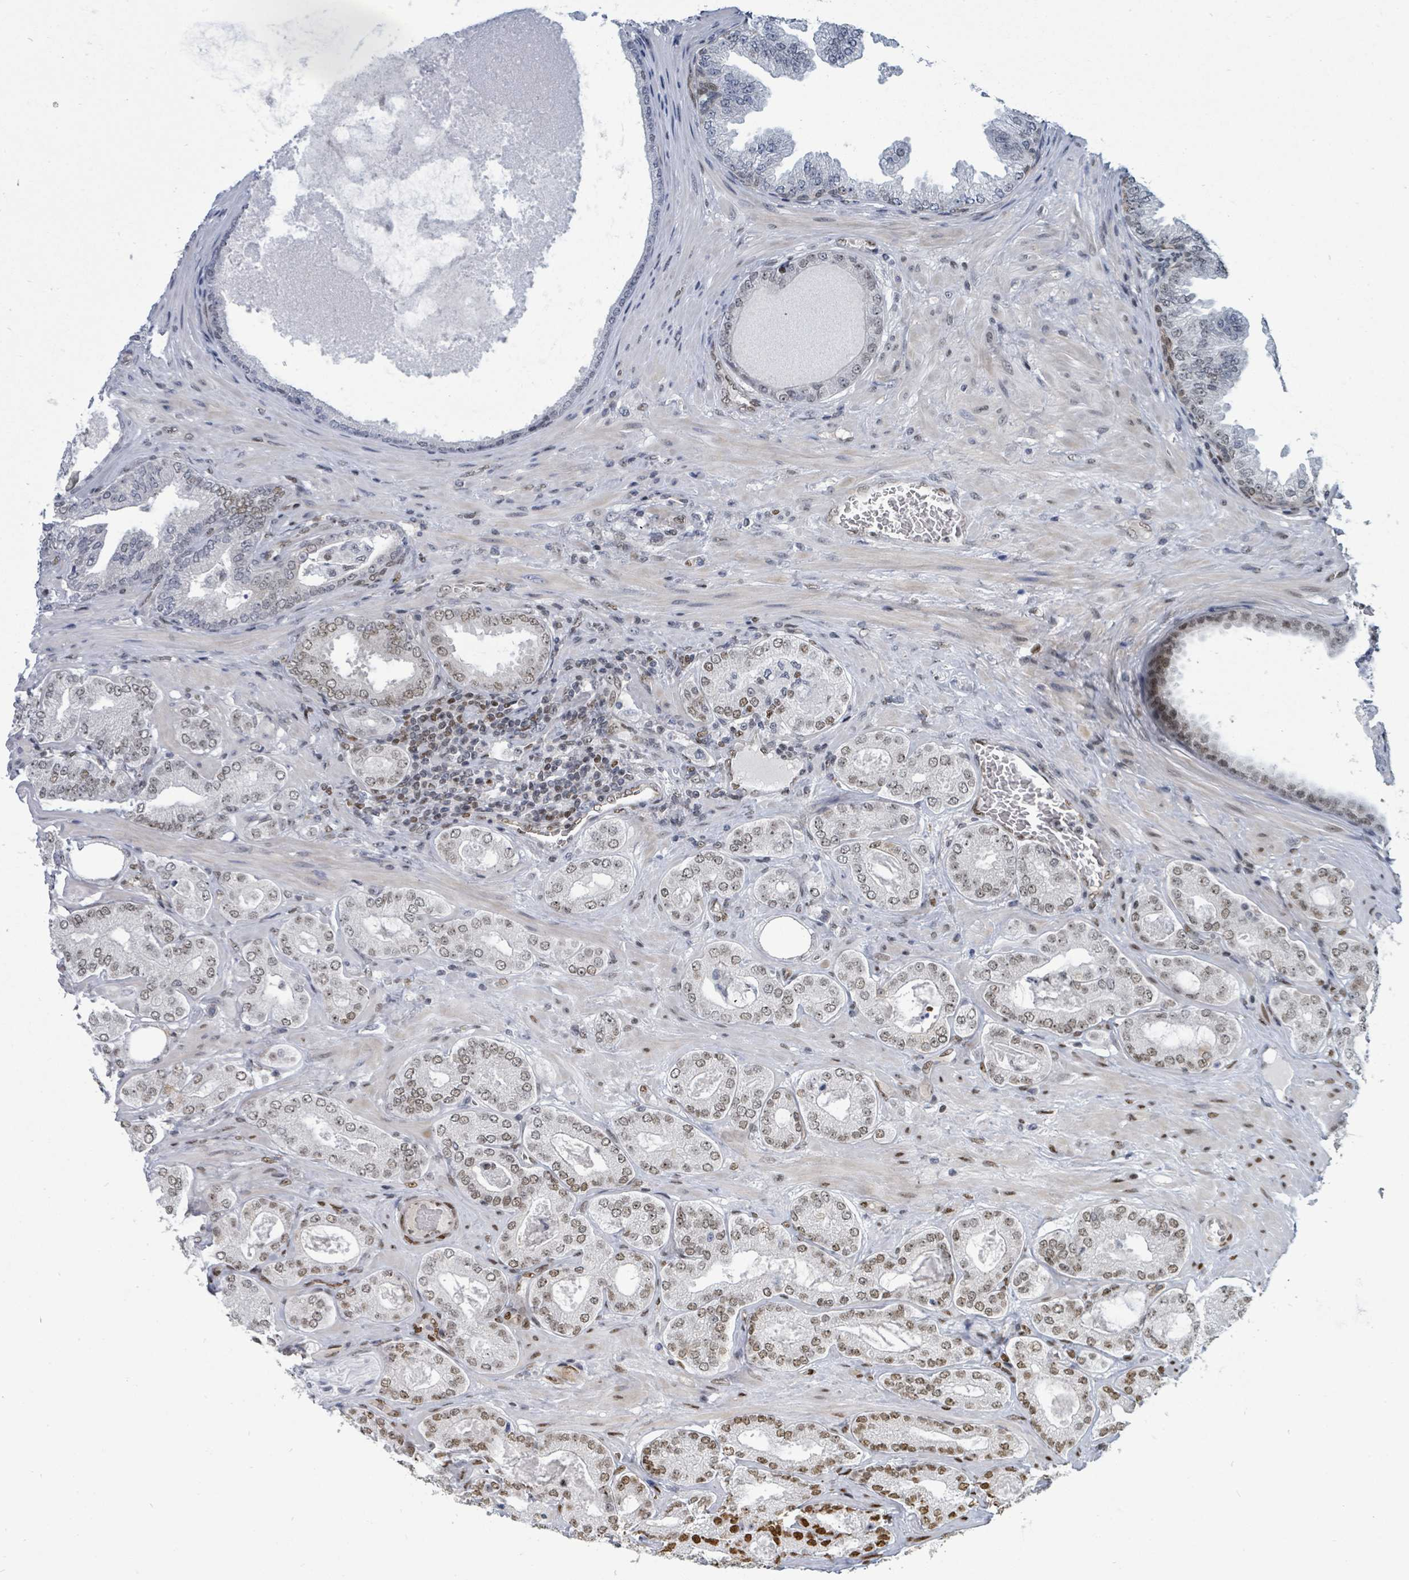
{"staining": {"intensity": "moderate", "quantity": "25%-75%", "location": "nuclear"}, "tissue": "prostate cancer", "cell_type": "Tumor cells", "image_type": "cancer", "snomed": [{"axis": "morphology", "description": "Adenocarcinoma, Low grade"}, {"axis": "topography", "description": "Prostate"}], "caption": "Human adenocarcinoma (low-grade) (prostate) stained with a brown dye shows moderate nuclear positive staining in about 25%-75% of tumor cells.", "gene": "SUMO4", "patient": {"sex": "male", "age": 63}}